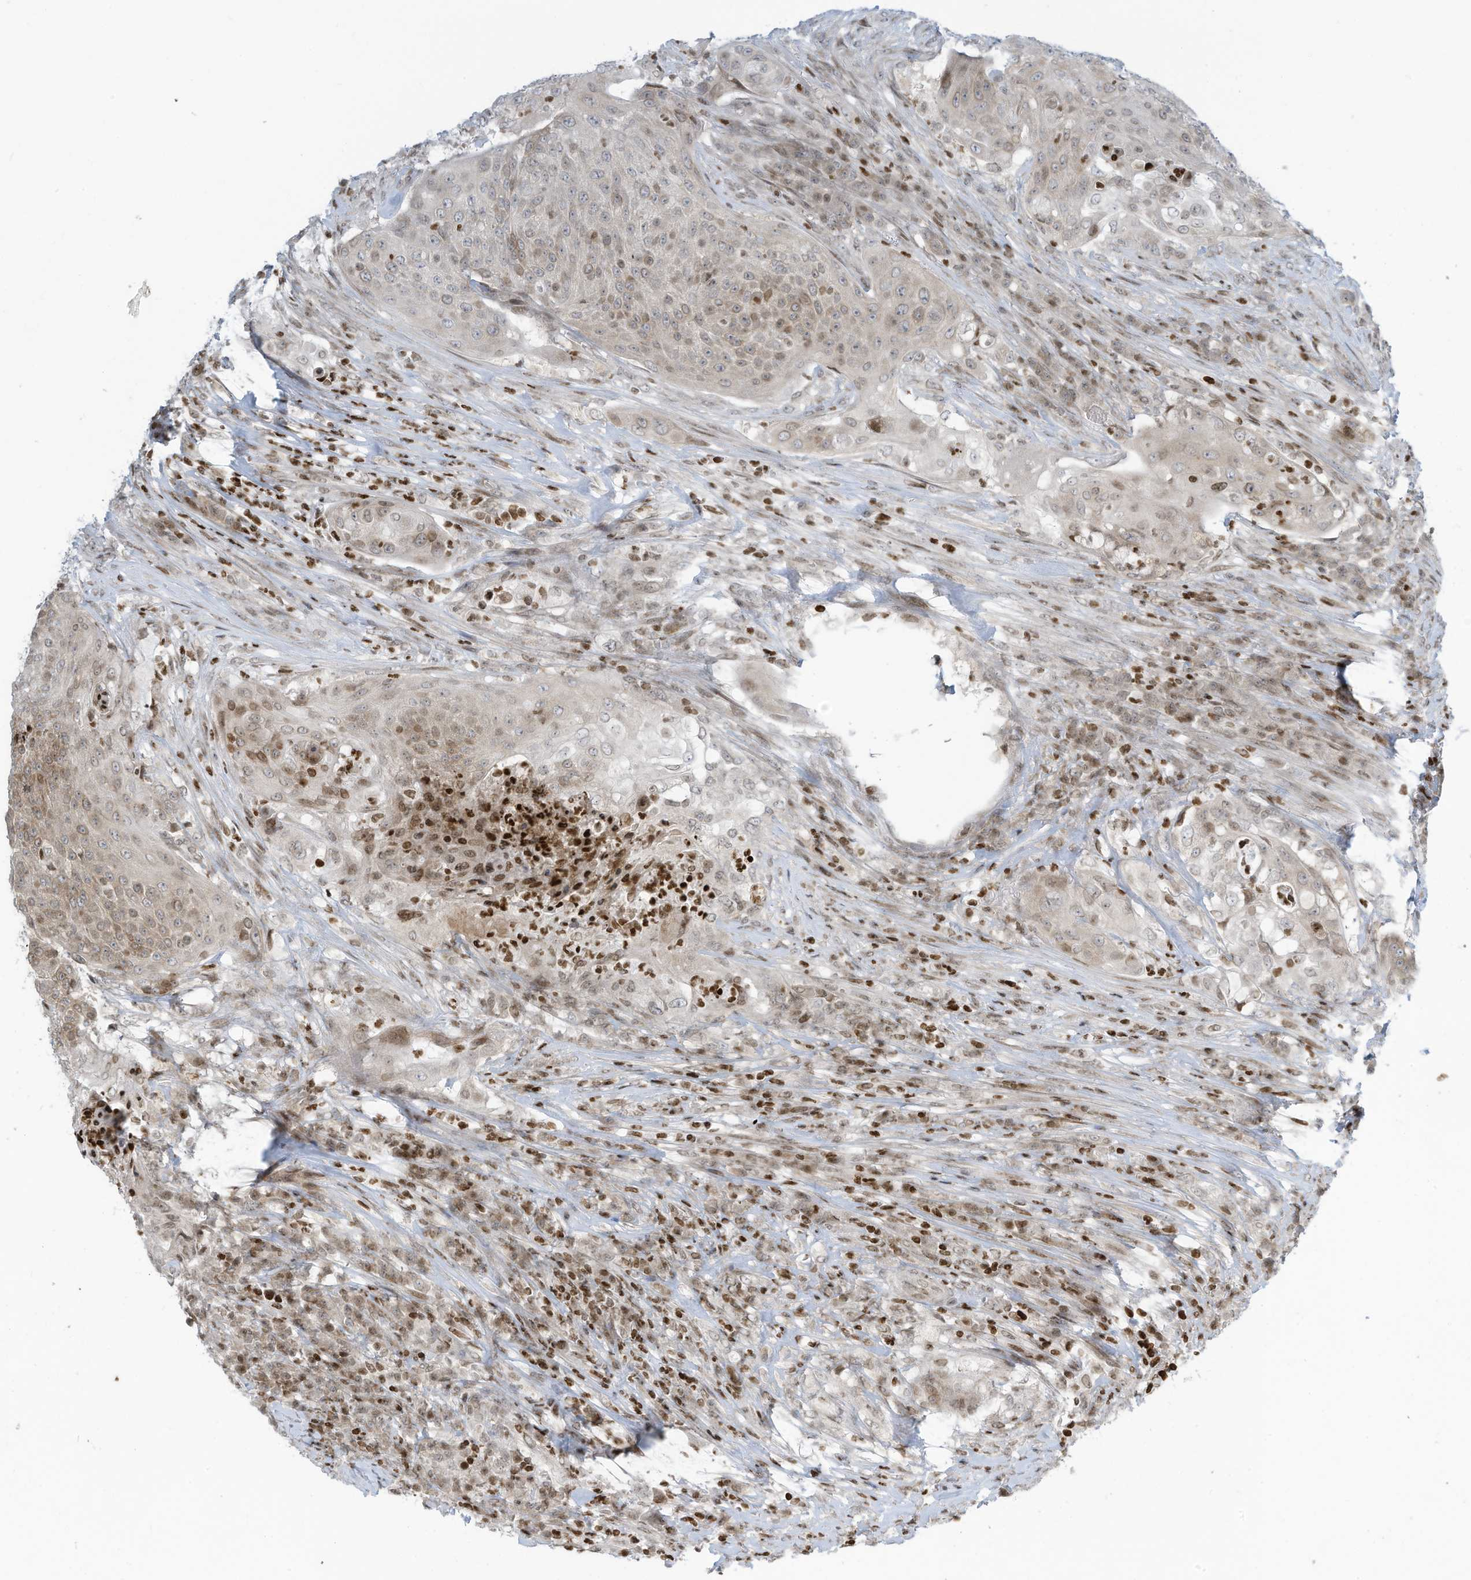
{"staining": {"intensity": "weak", "quantity": "<25%", "location": "cytoplasmic/membranous,nuclear"}, "tissue": "urothelial cancer", "cell_type": "Tumor cells", "image_type": "cancer", "snomed": [{"axis": "morphology", "description": "Urothelial carcinoma, High grade"}, {"axis": "topography", "description": "Urinary bladder"}], "caption": "Image shows no protein staining in tumor cells of urothelial cancer tissue.", "gene": "ADI1", "patient": {"sex": "female", "age": 63}}